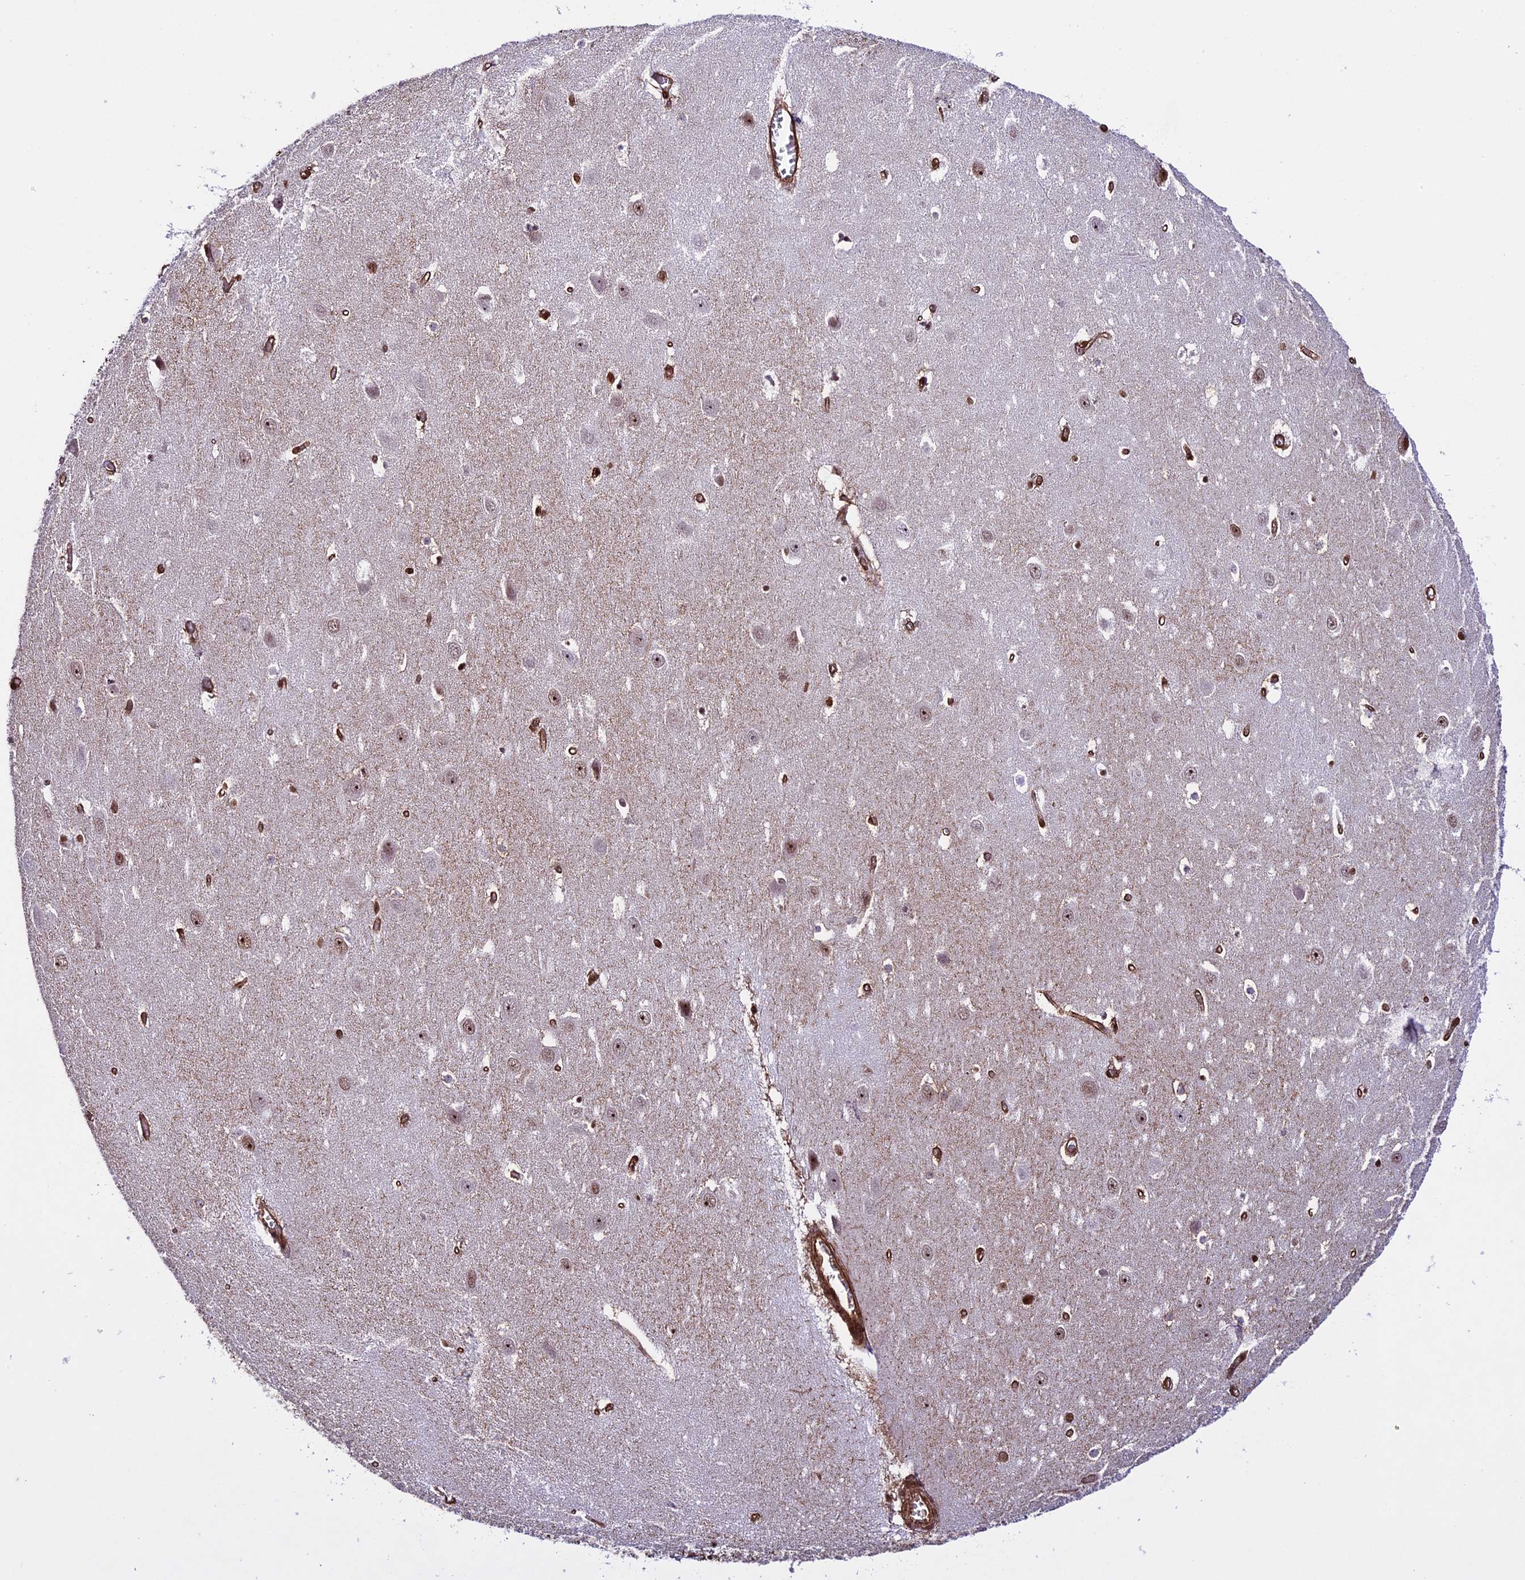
{"staining": {"intensity": "moderate", "quantity": ">75%", "location": "nuclear"}, "tissue": "hippocampus", "cell_type": "Glial cells", "image_type": "normal", "snomed": [{"axis": "morphology", "description": "Normal tissue, NOS"}, {"axis": "topography", "description": "Hippocampus"}], "caption": "Immunohistochemistry (IHC) (DAB) staining of unremarkable human hippocampus displays moderate nuclear protein staining in approximately >75% of glial cells. (brown staining indicates protein expression, while blue staining denotes nuclei).", "gene": "MPHOSPH8", "patient": {"sex": "female", "age": 64}}